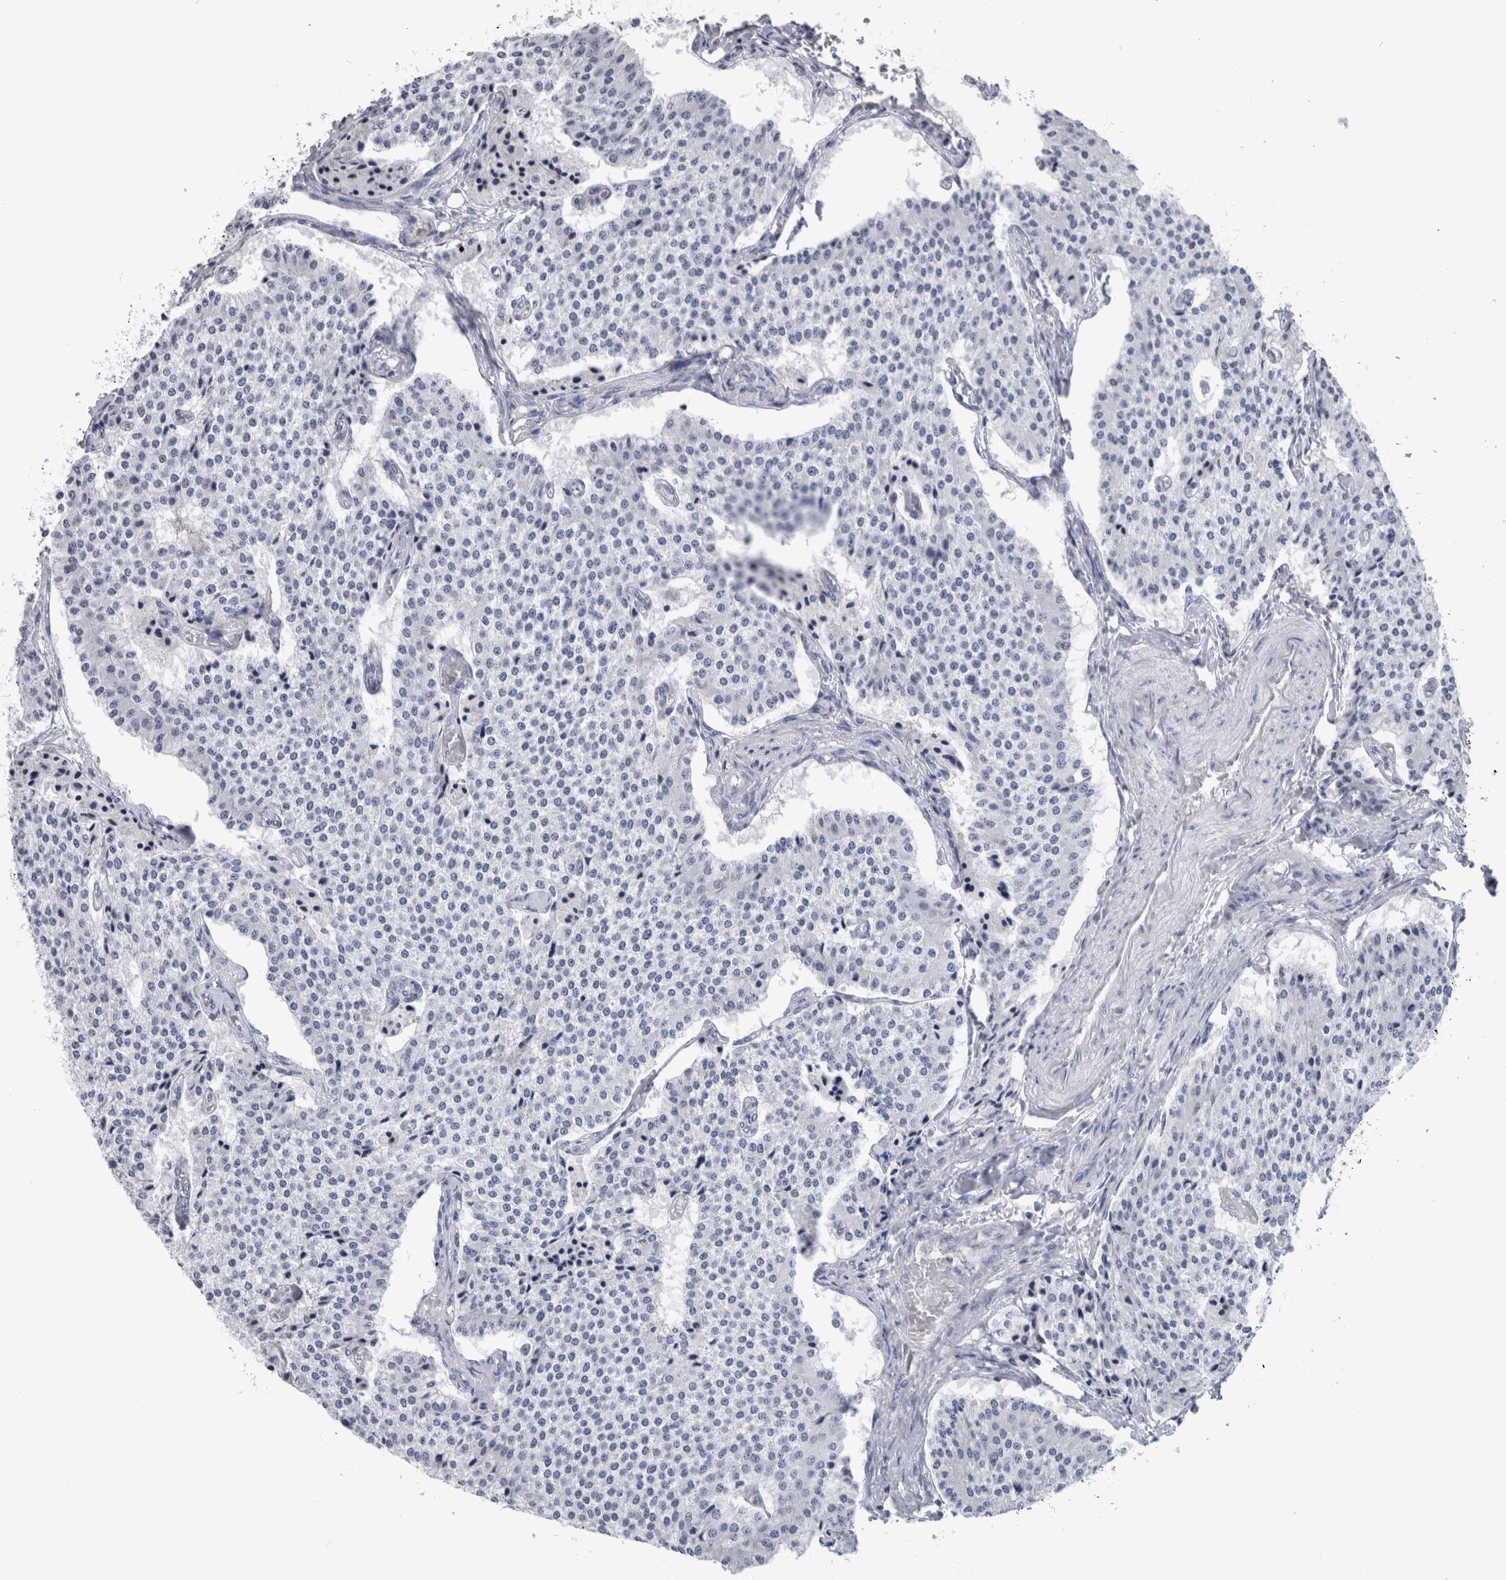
{"staining": {"intensity": "negative", "quantity": "none", "location": "none"}, "tissue": "carcinoid", "cell_type": "Tumor cells", "image_type": "cancer", "snomed": [{"axis": "morphology", "description": "Carcinoid, malignant, NOS"}, {"axis": "topography", "description": "Colon"}], "caption": "DAB immunohistochemical staining of carcinoid reveals no significant staining in tumor cells.", "gene": "PAX5", "patient": {"sex": "female", "age": 52}}